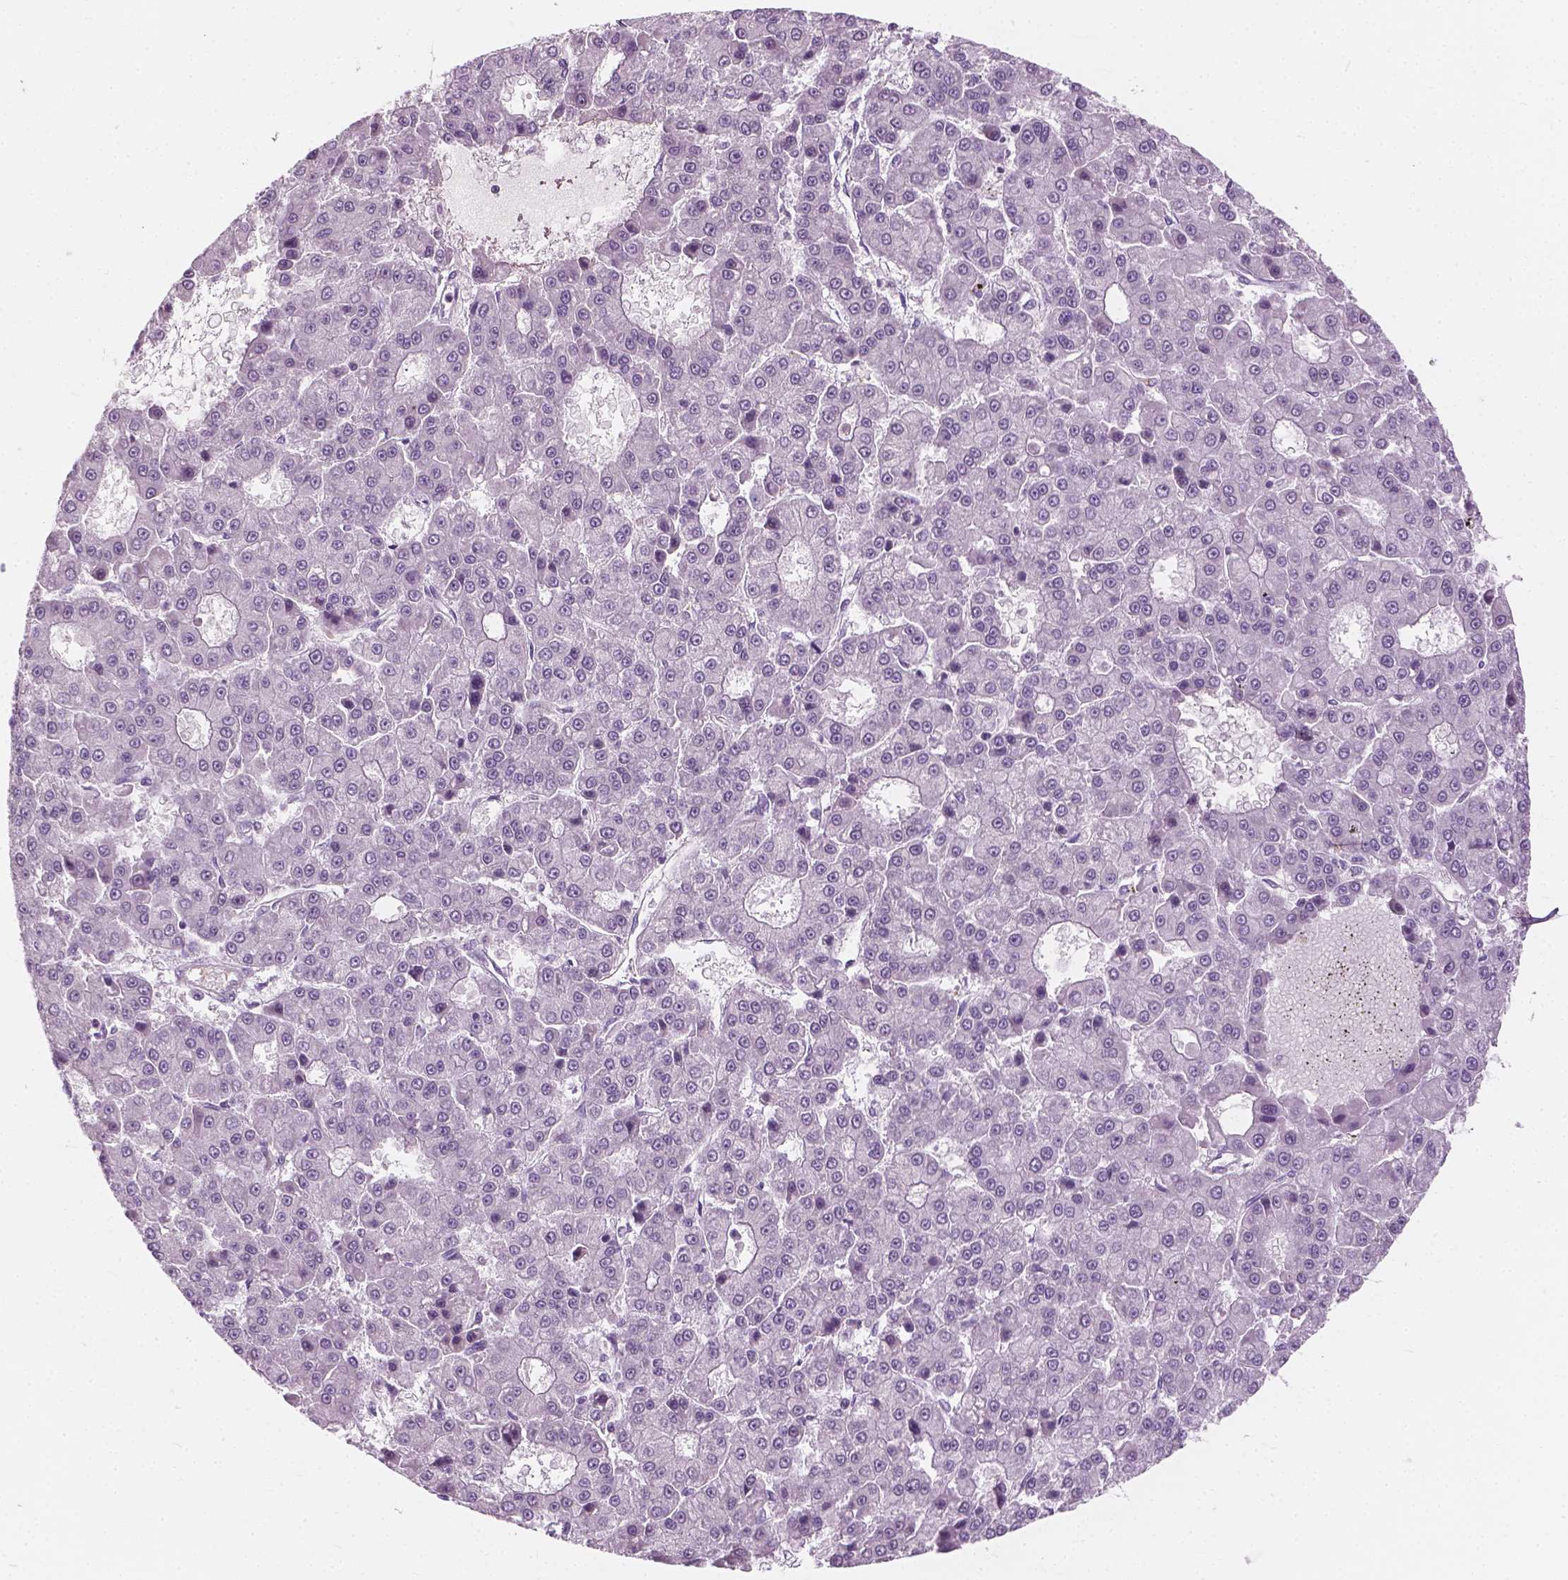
{"staining": {"intensity": "negative", "quantity": "none", "location": "none"}, "tissue": "liver cancer", "cell_type": "Tumor cells", "image_type": "cancer", "snomed": [{"axis": "morphology", "description": "Carcinoma, Hepatocellular, NOS"}, {"axis": "topography", "description": "Liver"}], "caption": "A high-resolution photomicrograph shows immunohistochemistry (IHC) staining of hepatocellular carcinoma (liver), which demonstrates no significant expression in tumor cells.", "gene": "CFAP126", "patient": {"sex": "male", "age": 70}}